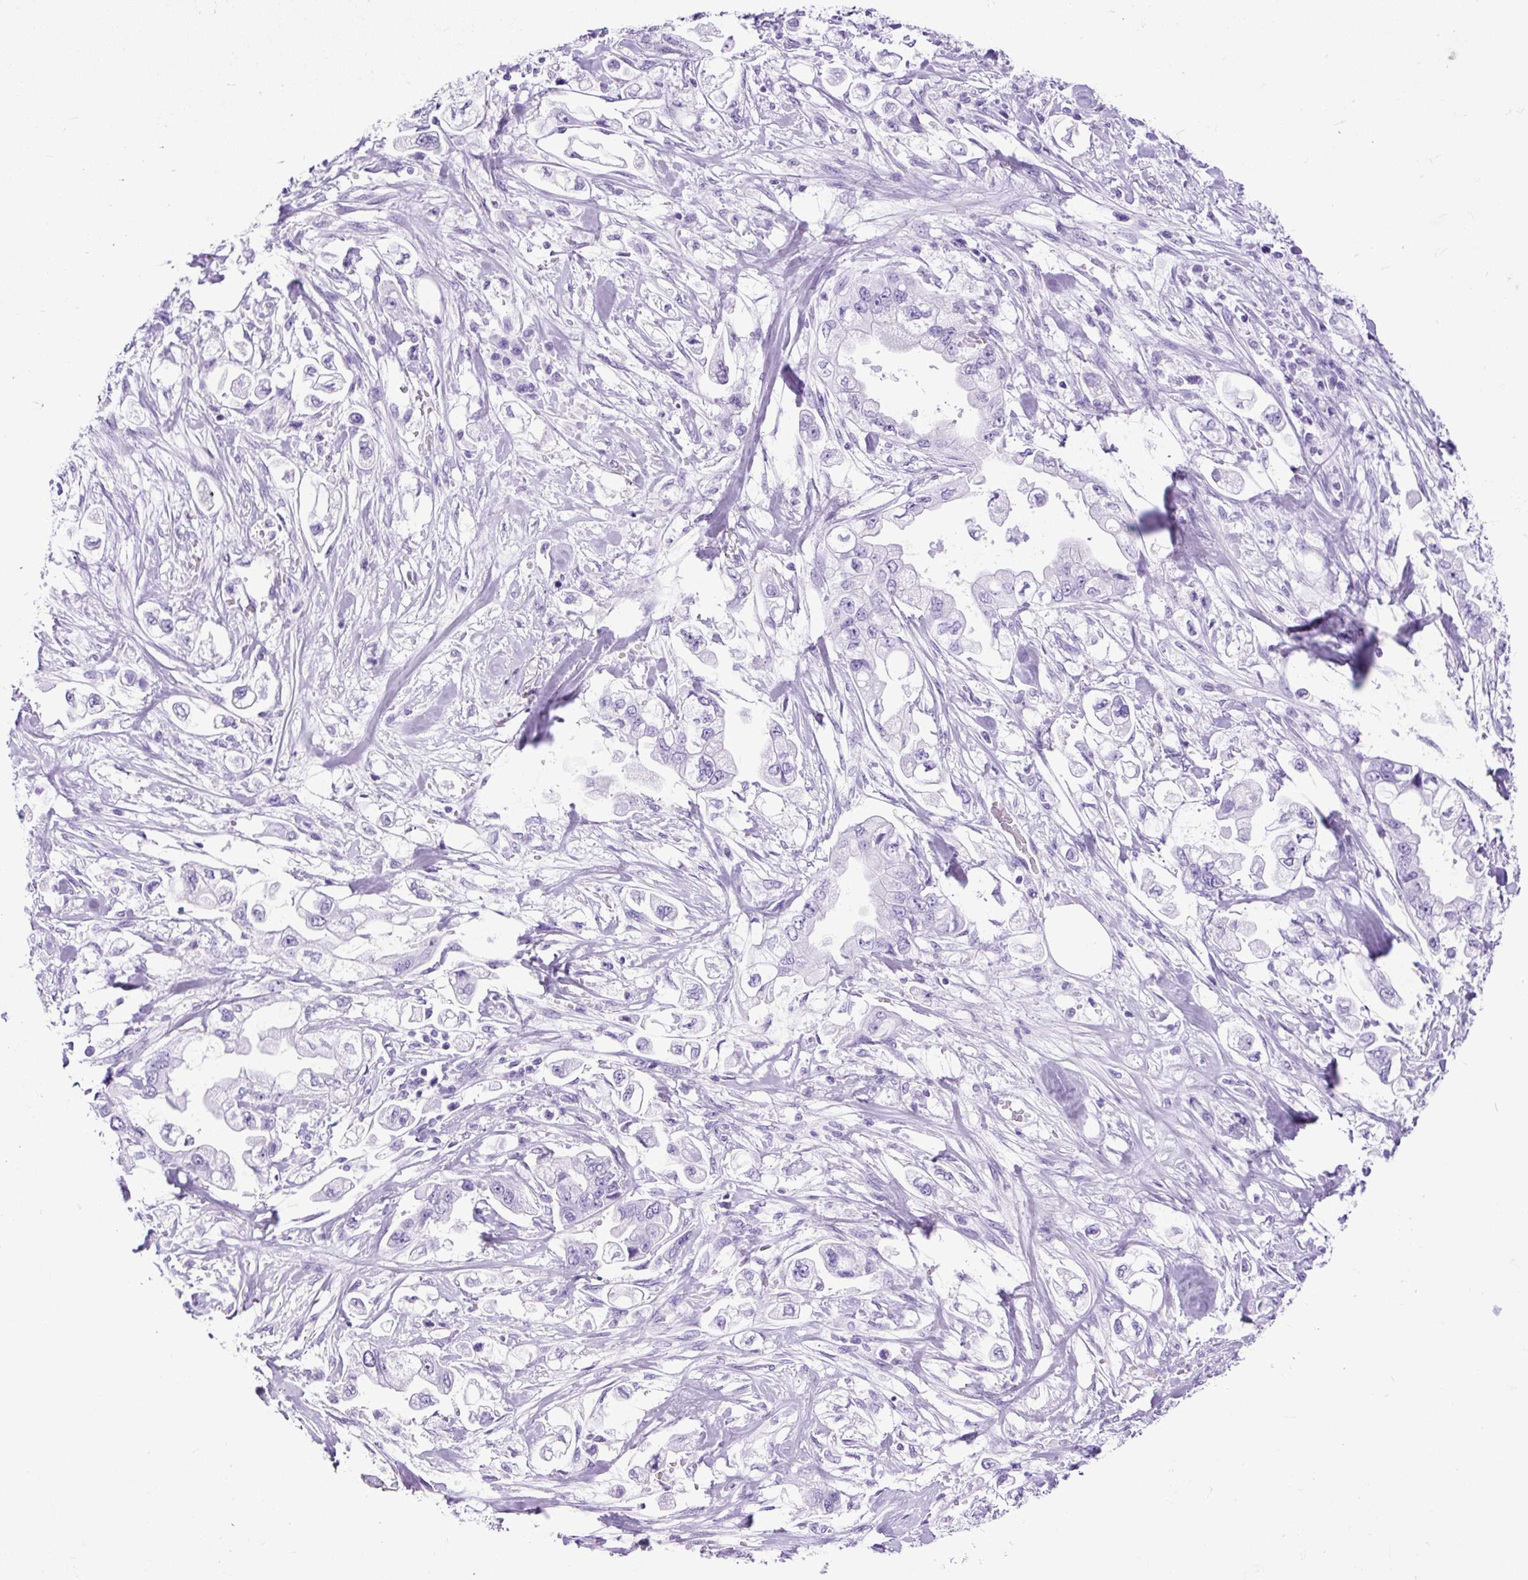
{"staining": {"intensity": "negative", "quantity": "none", "location": "none"}, "tissue": "stomach cancer", "cell_type": "Tumor cells", "image_type": "cancer", "snomed": [{"axis": "morphology", "description": "Adenocarcinoma, NOS"}, {"axis": "topography", "description": "Stomach"}], "caption": "Tumor cells show no significant protein staining in adenocarcinoma (stomach).", "gene": "CEL", "patient": {"sex": "male", "age": 62}}